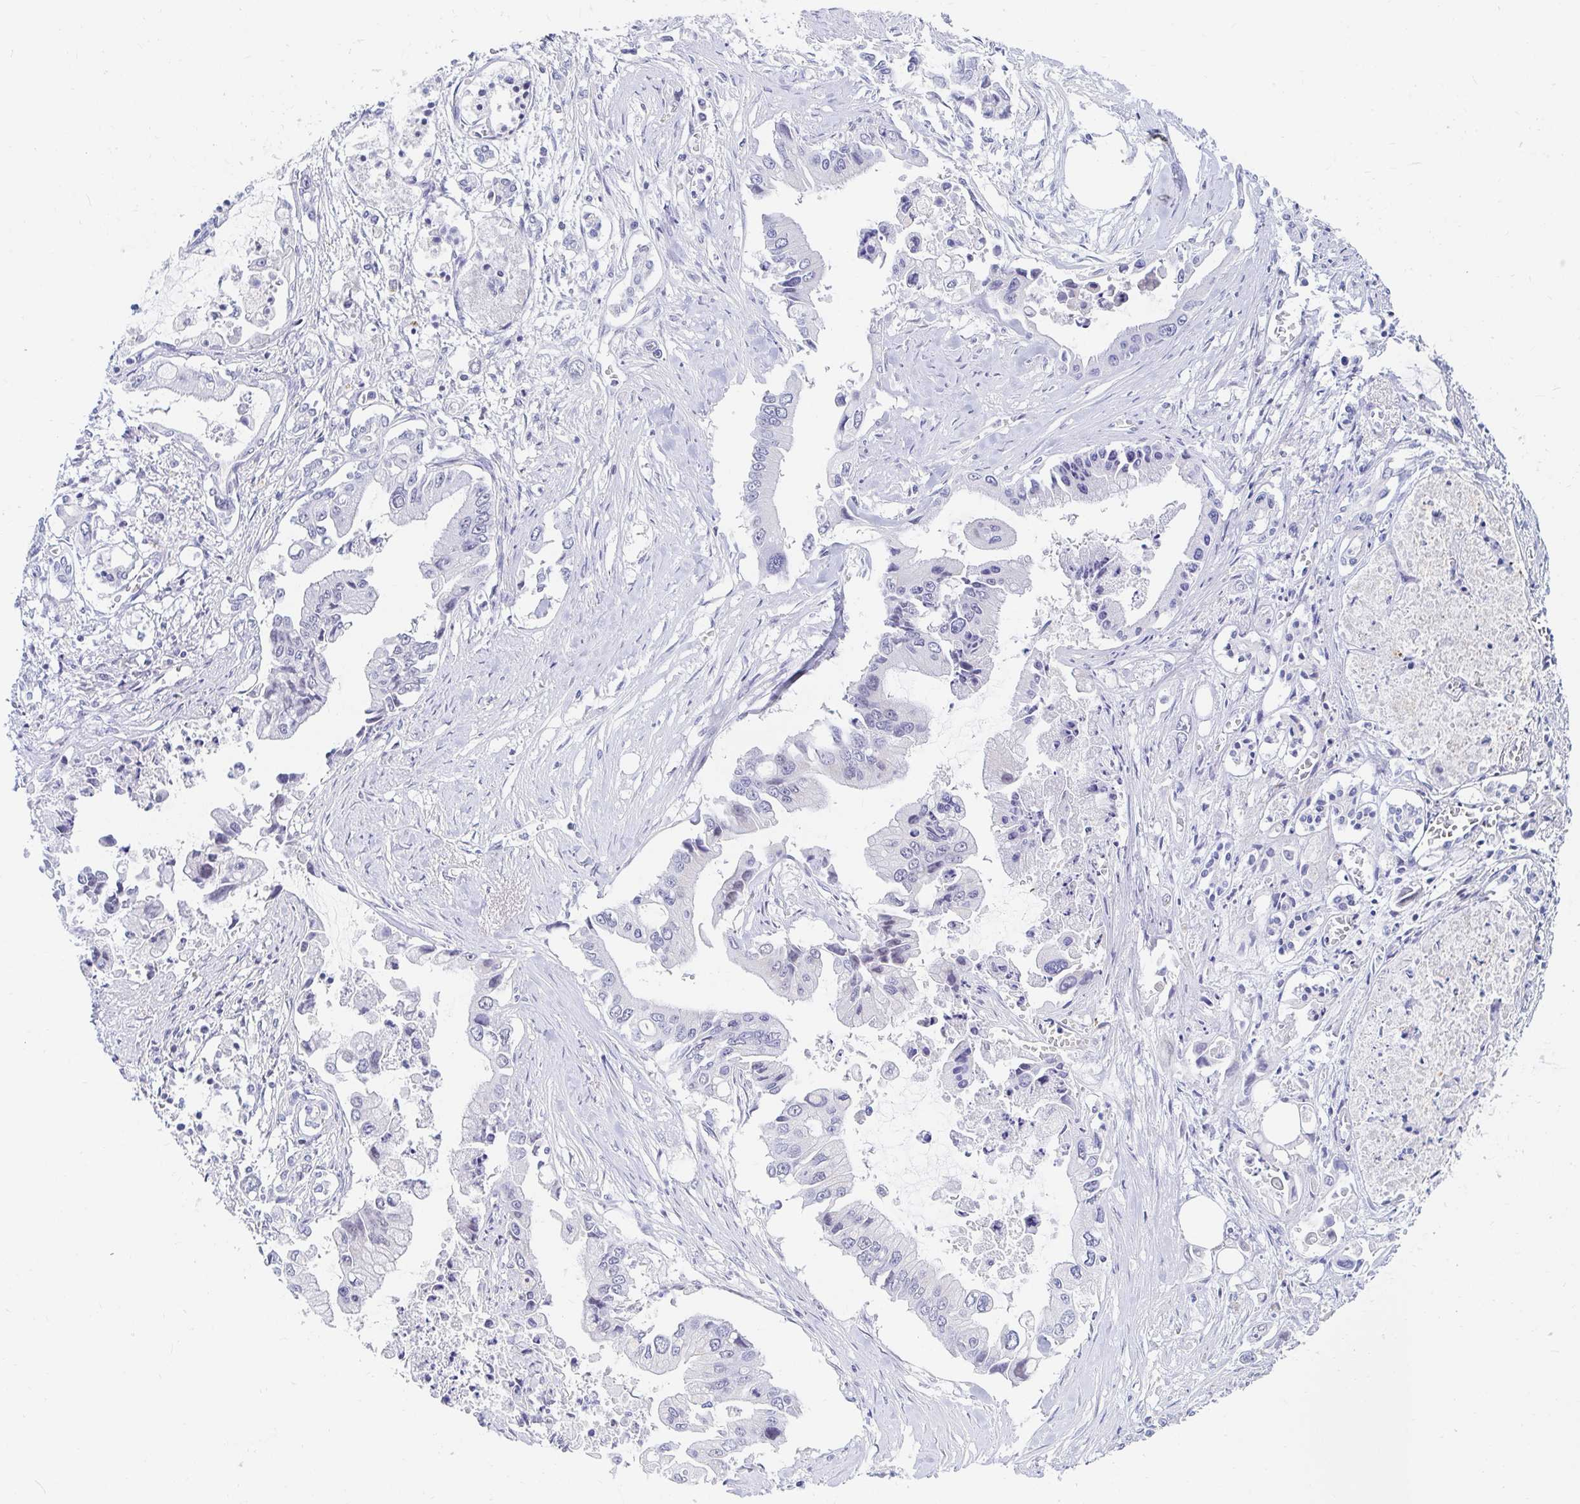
{"staining": {"intensity": "negative", "quantity": "none", "location": "none"}, "tissue": "pancreatic cancer", "cell_type": "Tumor cells", "image_type": "cancer", "snomed": [{"axis": "morphology", "description": "Adenocarcinoma, NOS"}, {"axis": "topography", "description": "Pancreas"}], "caption": "Immunohistochemistry micrograph of neoplastic tissue: human pancreatic cancer (adenocarcinoma) stained with DAB demonstrates no significant protein positivity in tumor cells.", "gene": "COL28A1", "patient": {"sex": "male", "age": 84}}